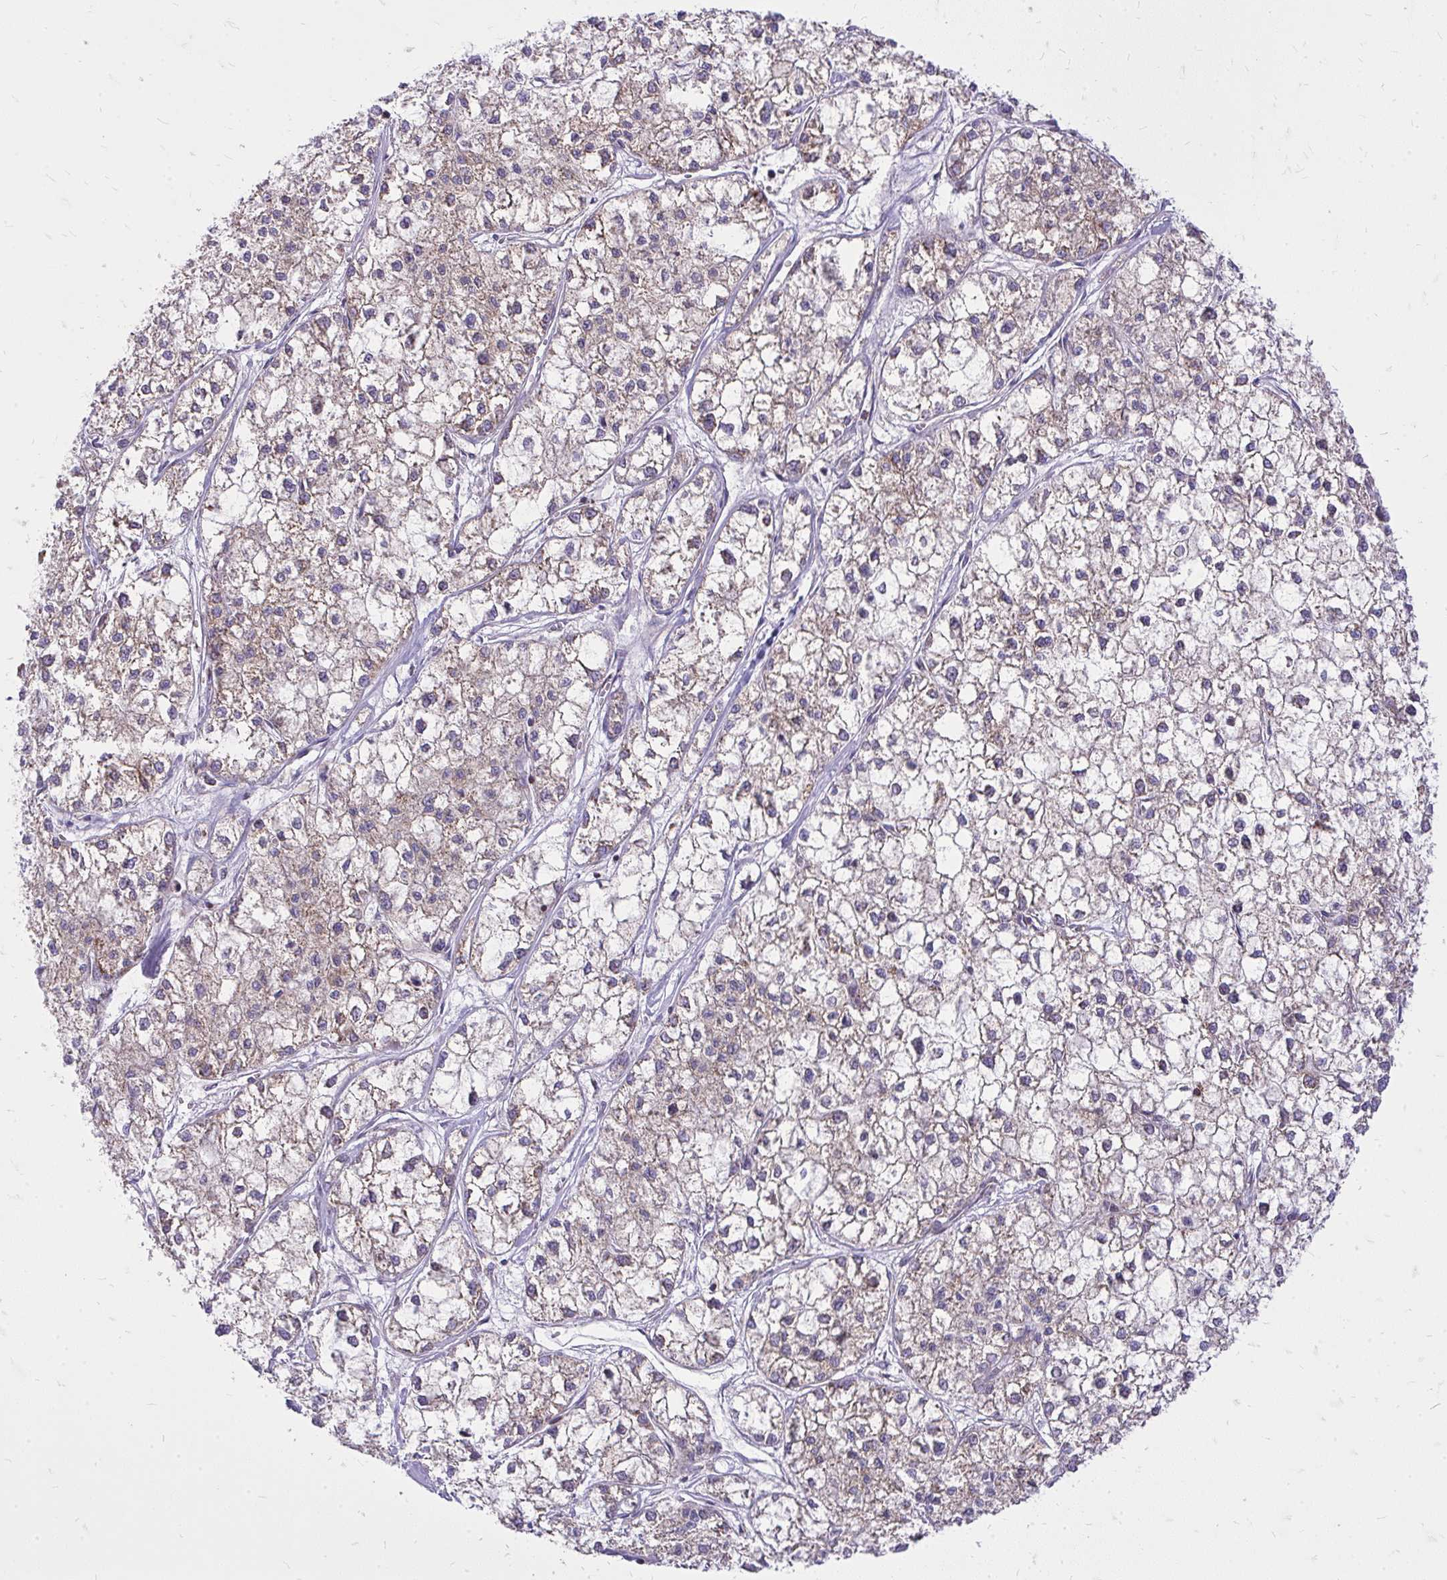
{"staining": {"intensity": "weak", "quantity": "25%-75%", "location": "cytoplasmic/membranous"}, "tissue": "liver cancer", "cell_type": "Tumor cells", "image_type": "cancer", "snomed": [{"axis": "morphology", "description": "Carcinoma, Hepatocellular, NOS"}, {"axis": "topography", "description": "Liver"}], "caption": "A low amount of weak cytoplasmic/membranous staining is appreciated in approximately 25%-75% of tumor cells in liver cancer (hepatocellular carcinoma) tissue. The protein is stained brown, and the nuclei are stained in blue (DAB (3,3'-diaminobenzidine) IHC with brightfield microscopy, high magnification).", "gene": "SPTBN2", "patient": {"sex": "female", "age": 43}}